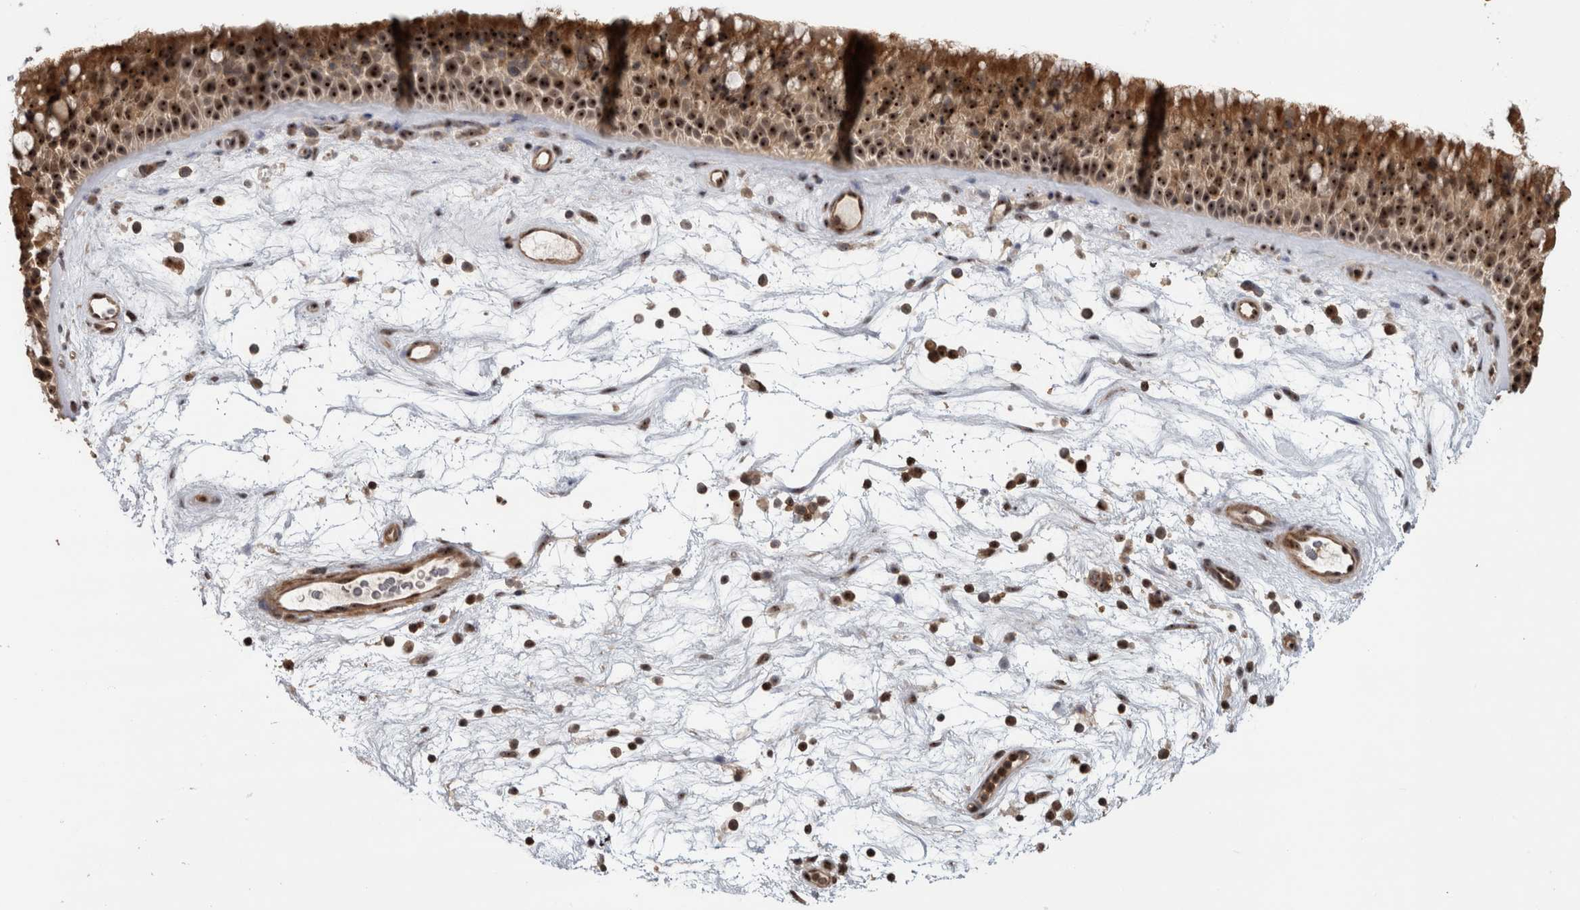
{"staining": {"intensity": "strong", "quantity": ">75%", "location": "cytoplasmic/membranous,nuclear"}, "tissue": "nasopharynx", "cell_type": "Respiratory epithelial cells", "image_type": "normal", "snomed": [{"axis": "morphology", "description": "Normal tissue, NOS"}, {"axis": "topography", "description": "Nasopharynx"}], "caption": "There is high levels of strong cytoplasmic/membranous,nuclear positivity in respiratory epithelial cells of unremarkable nasopharynx, as demonstrated by immunohistochemical staining (brown color).", "gene": "TDRD7", "patient": {"sex": "male", "age": 64}}